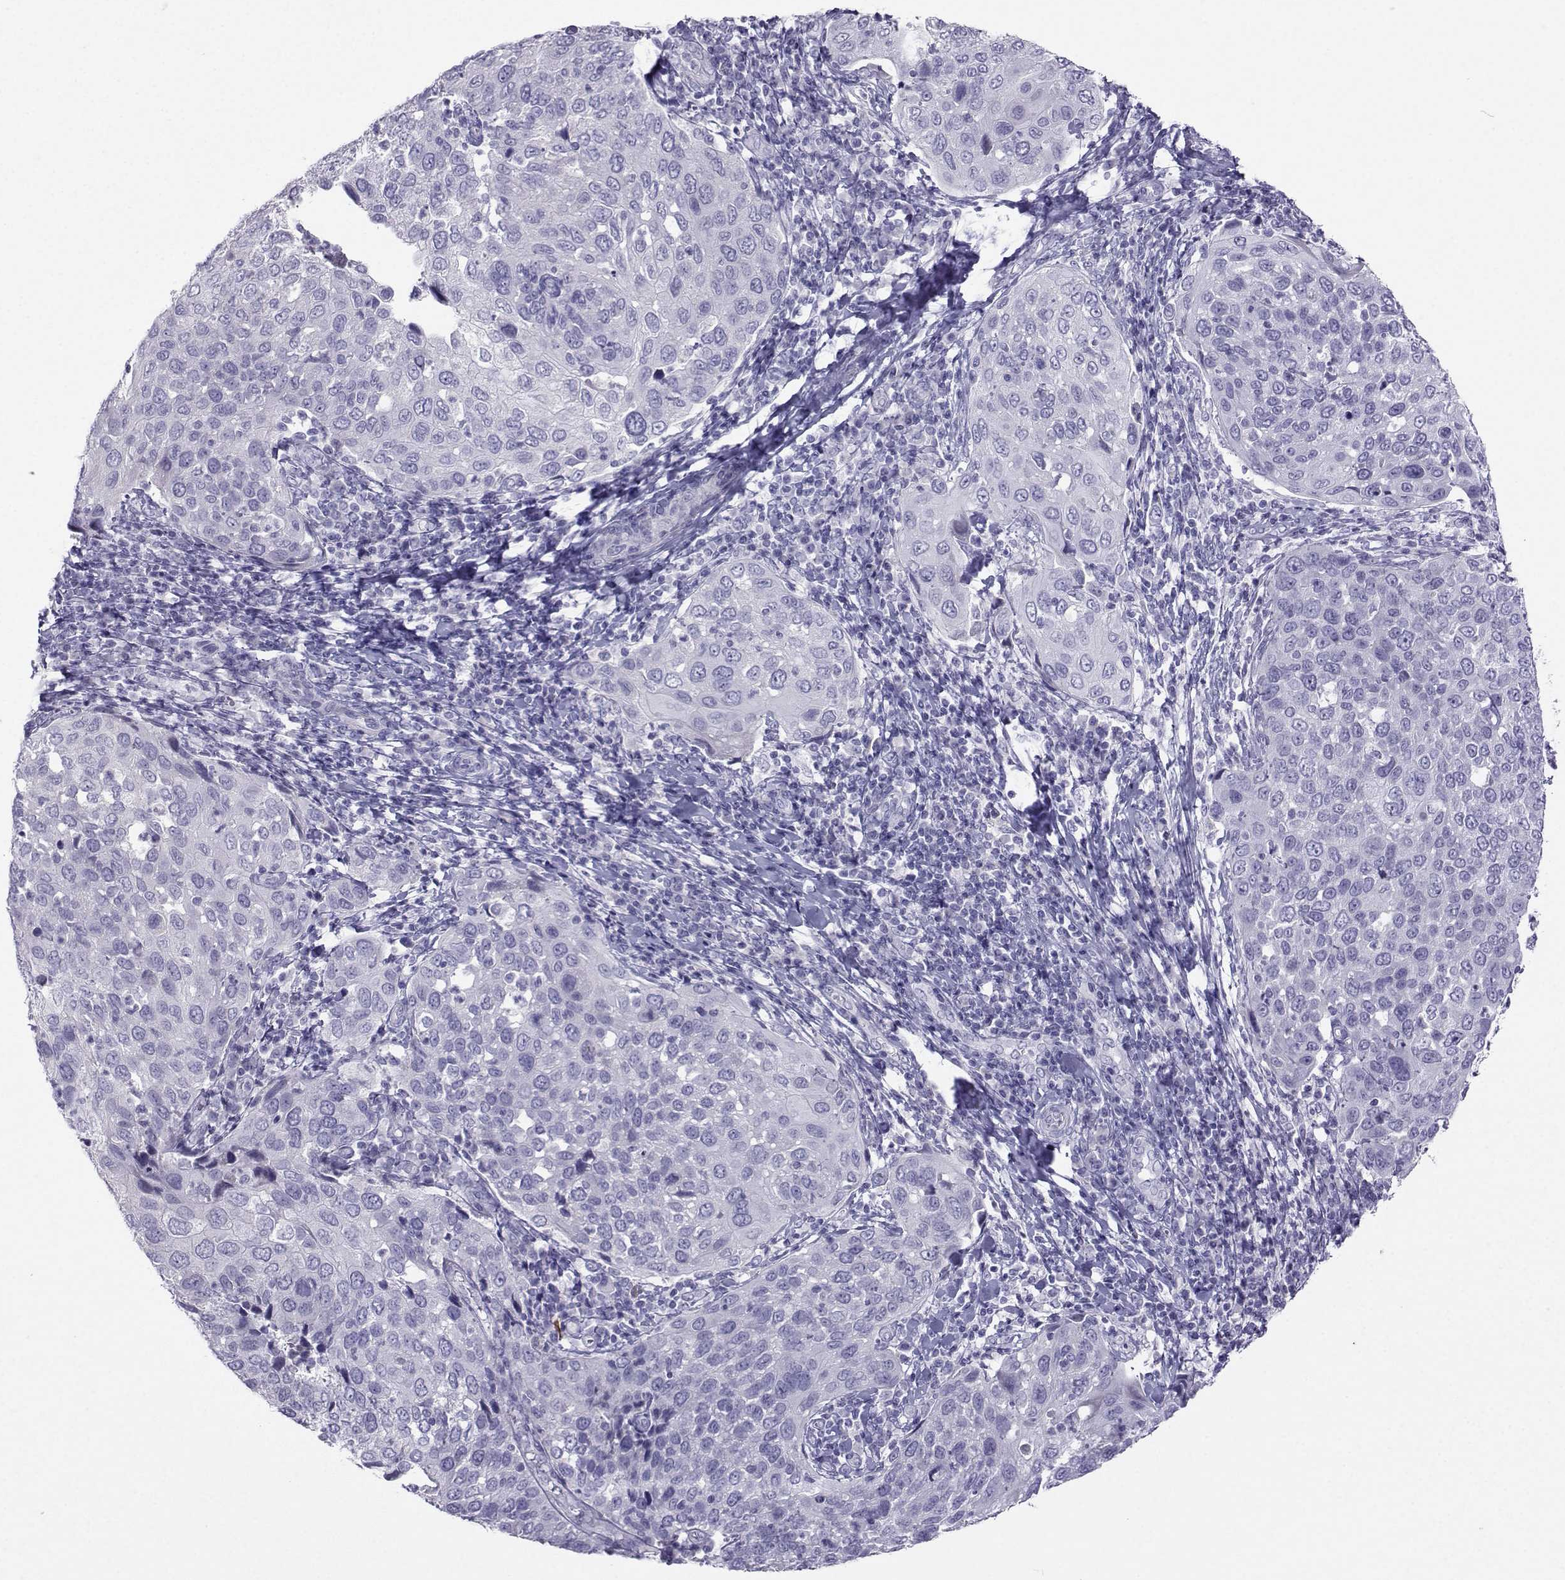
{"staining": {"intensity": "negative", "quantity": "none", "location": "none"}, "tissue": "cervical cancer", "cell_type": "Tumor cells", "image_type": "cancer", "snomed": [{"axis": "morphology", "description": "Squamous cell carcinoma, NOS"}, {"axis": "topography", "description": "Cervix"}], "caption": "Cervical cancer (squamous cell carcinoma) was stained to show a protein in brown. There is no significant expression in tumor cells. (Stains: DAB (3,3'-diaminobenzidine) IHC with hematoxylin counter stain, Microscopy: brightfield microscopy at high magnification).", "gene": "FBXO24", "patient": {"sex": "female", "age": 54}}